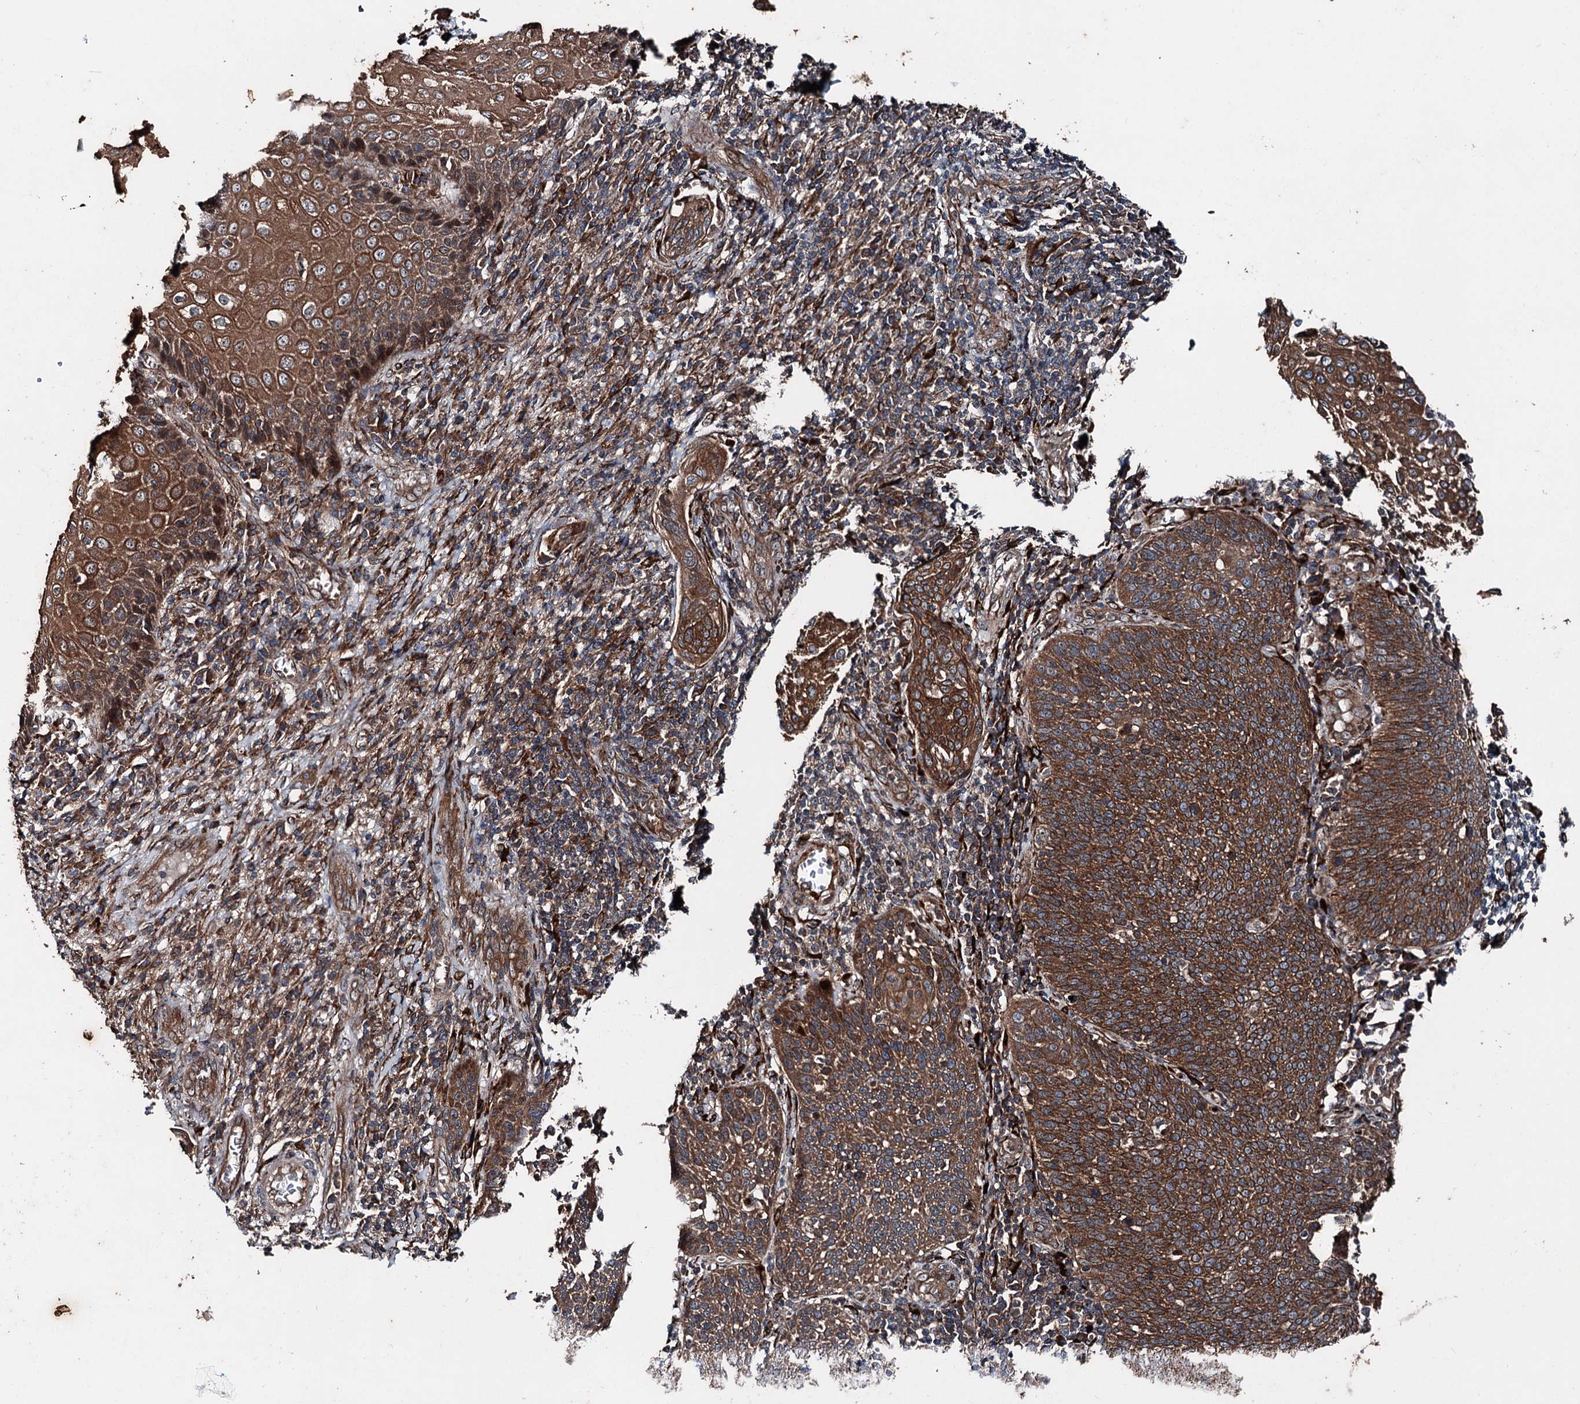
{"staining": {"intensity": "strong", "quantity": ">75%", "location": "cytoplasmic/membranous"}, "tissue": "cervical cancer", "cell_type": "Tumor cells", "image_type": "cancer", "snomed": [{"axis": "morphology", "description": "Squamous cell carcinoma, NOS"}, {"axis": "topography", "description": "Cervix"}], "caption": "Brown immunohistochemical staining in cervical squamous cell carcinoma shows strong cytoplasmic/membranous staining in about >75% of tumor cells.", "gene": "DDIAS", "patient": {"sex": "female", "age": 34}}